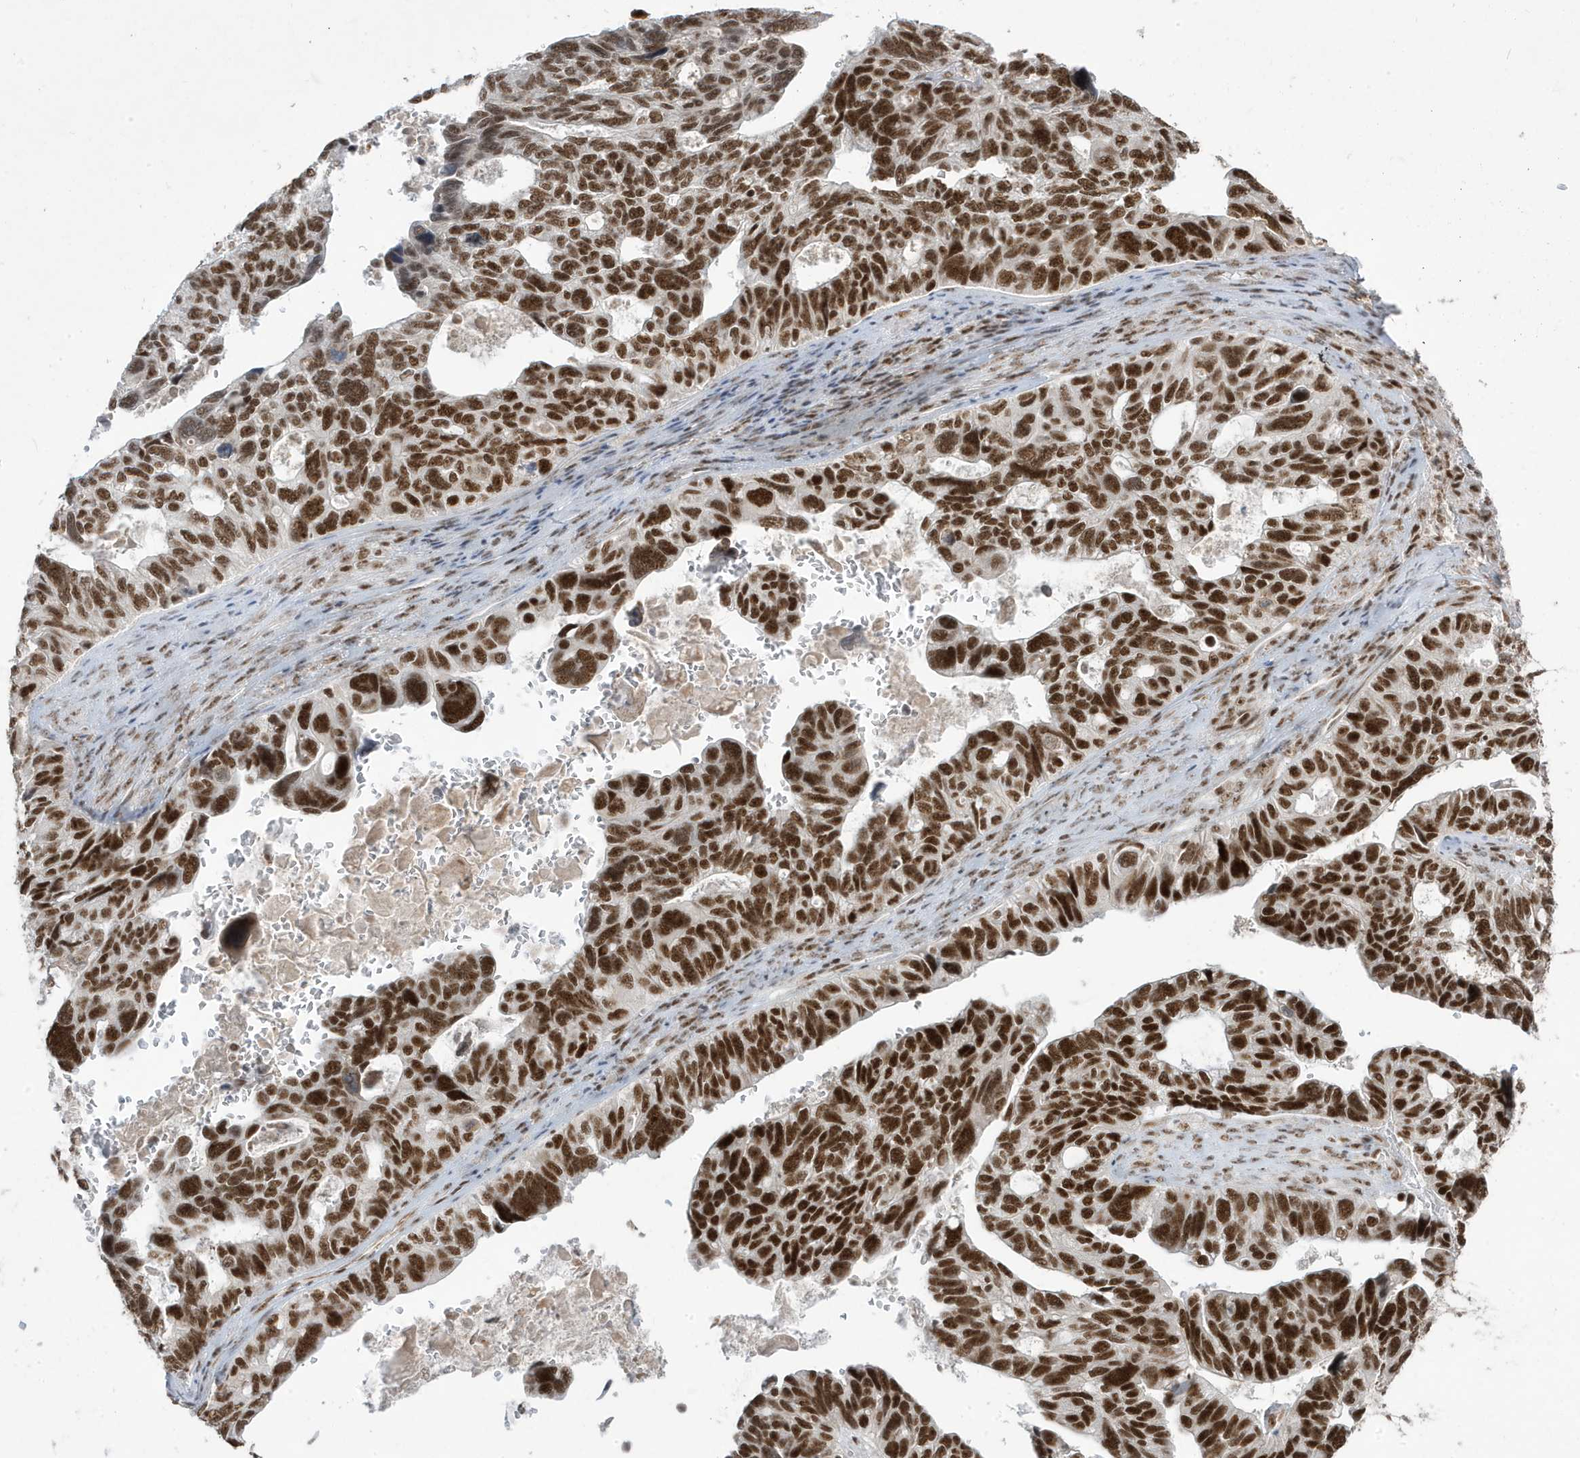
{"staining": {"intensity": "strong", "quantity": ">75%", "location": "nuclear"}, "tissue": "ovarian cancer", "cell_type": "Tumor cells", "image_type": "cancer", "snomed": [{"axis": "morphology", "description": "Cystadenocarcinoma, serous, NOS"}, {"axis": "topography", "description": "Ovary"}], "caption": "IHC of human serous cystadenocarcinoma (ovarian) exhibits high levels of strong nuclear expression in approximately >75% of tumor cells.", "gene": "MTREX", "patient": {"sex": "female", "age": 79}}